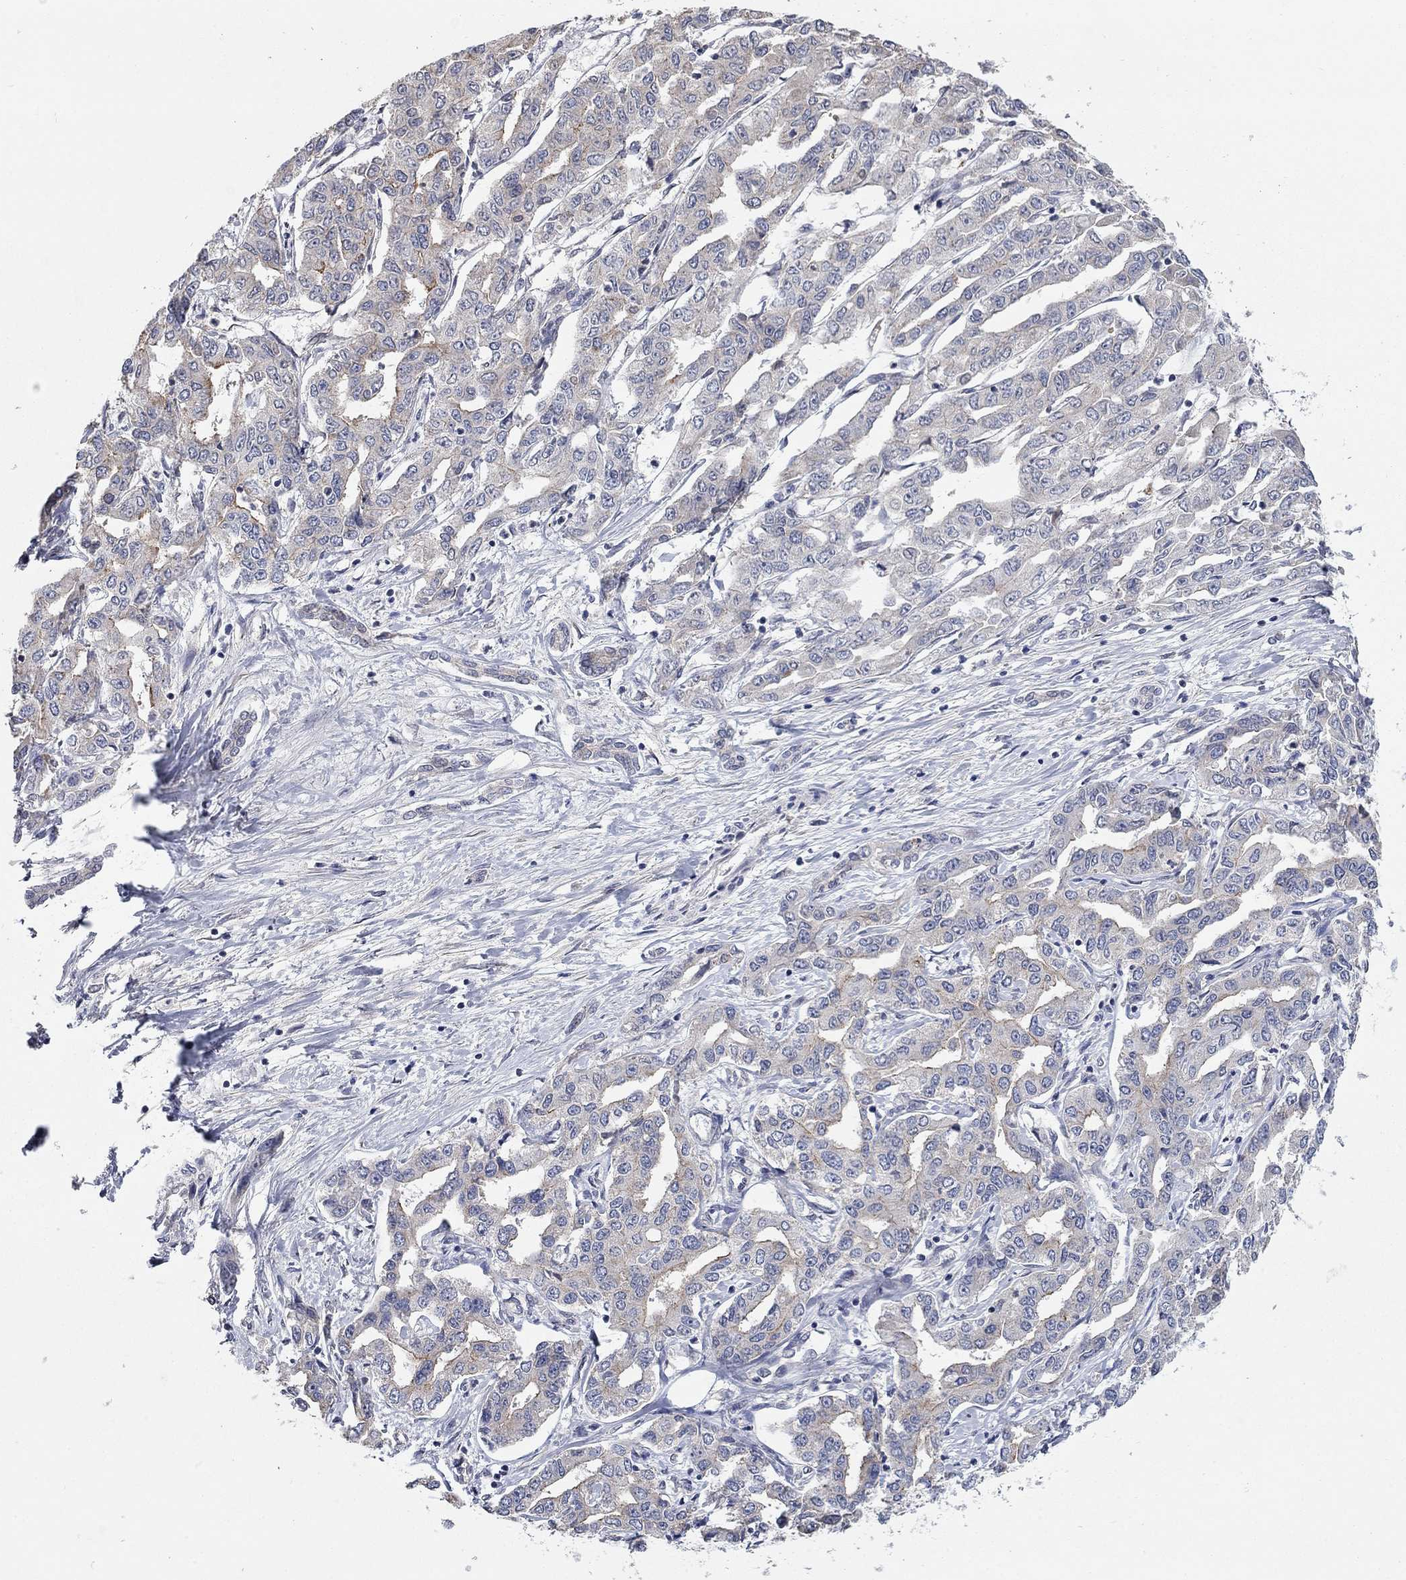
{"staining": {"intensity": "moderate", "quantity": "25%-75%", "location": "cytoplasmic/membranous"}, "tissue": "liver cancer", "cell_type": "Tumor cells", "image_type": "cancer", "snomed": [{"axis": "morphology", "description": "Cholangiocarcinoma"}, {"axis": "topography", "description": "Liver"}], "caption": "This micrograph exhibits immunohistochemistry (IHC) staining of human liver cancer (cholangiocarcinoma), with medium moderate cytoplasmic/membranous expression in about 25%-75% of tumor cells.", "gene": "WASF3", "patient": {"sex": "male", "age": 59}}